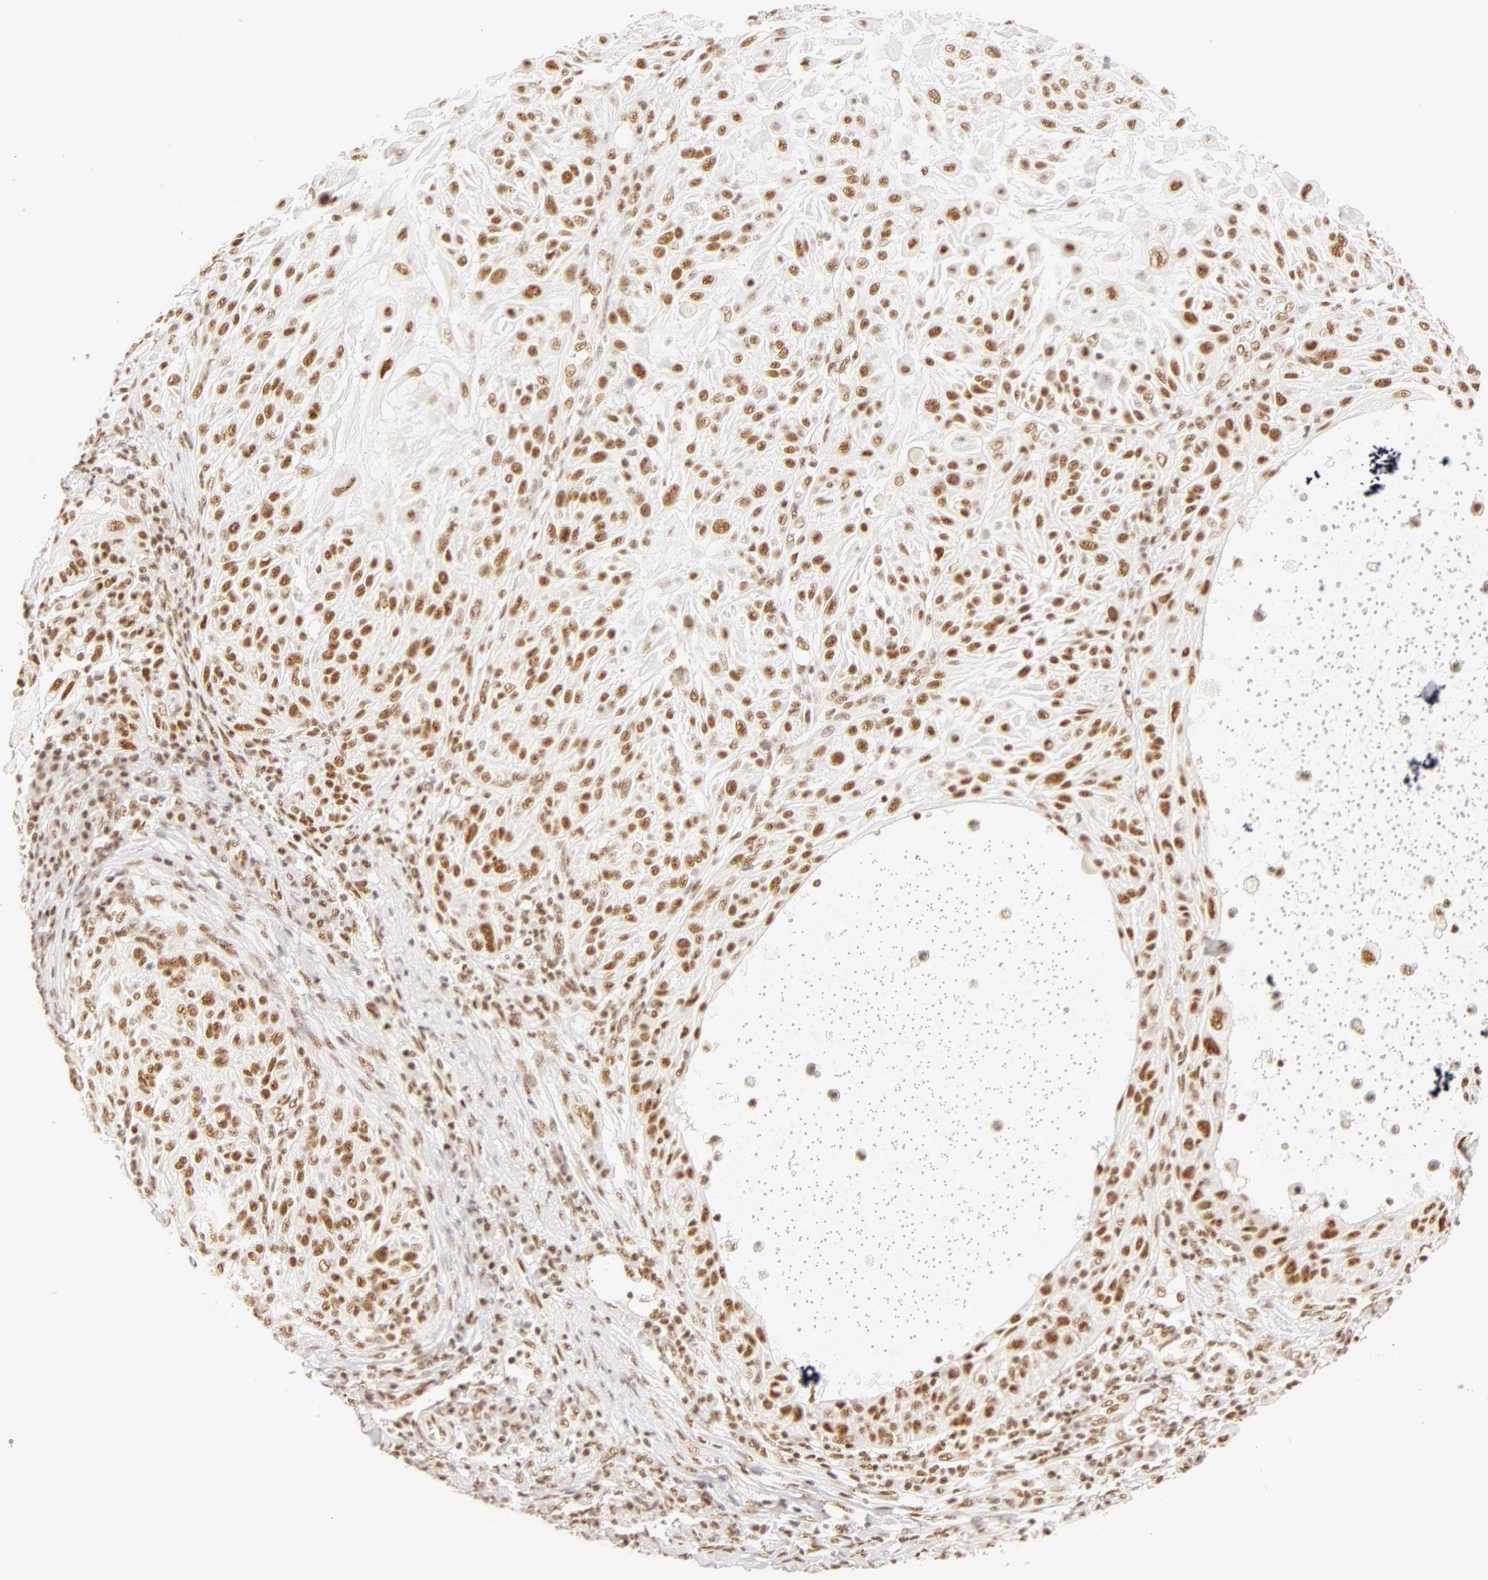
{"staining": {"intensity": "weak", "quantity": ">75%", "location": "nuclear"}, "tissue": "skin cancer", "cell_type": "Tumor cells", "image_type": "cancer", "snomed": [{"axis": "morphology", "description": "Squamous cell carcinoma, NOS"}, {"axis": "topography", "description": "Skin"}], "caption": "A photomicrograph of human skin cancer (squamous cell carcinoma) stained for a protein shows weak nuclear brown staining in tumor cells.", "gene": "RBM39", "patient": {"sex": "female", "age": 89}}